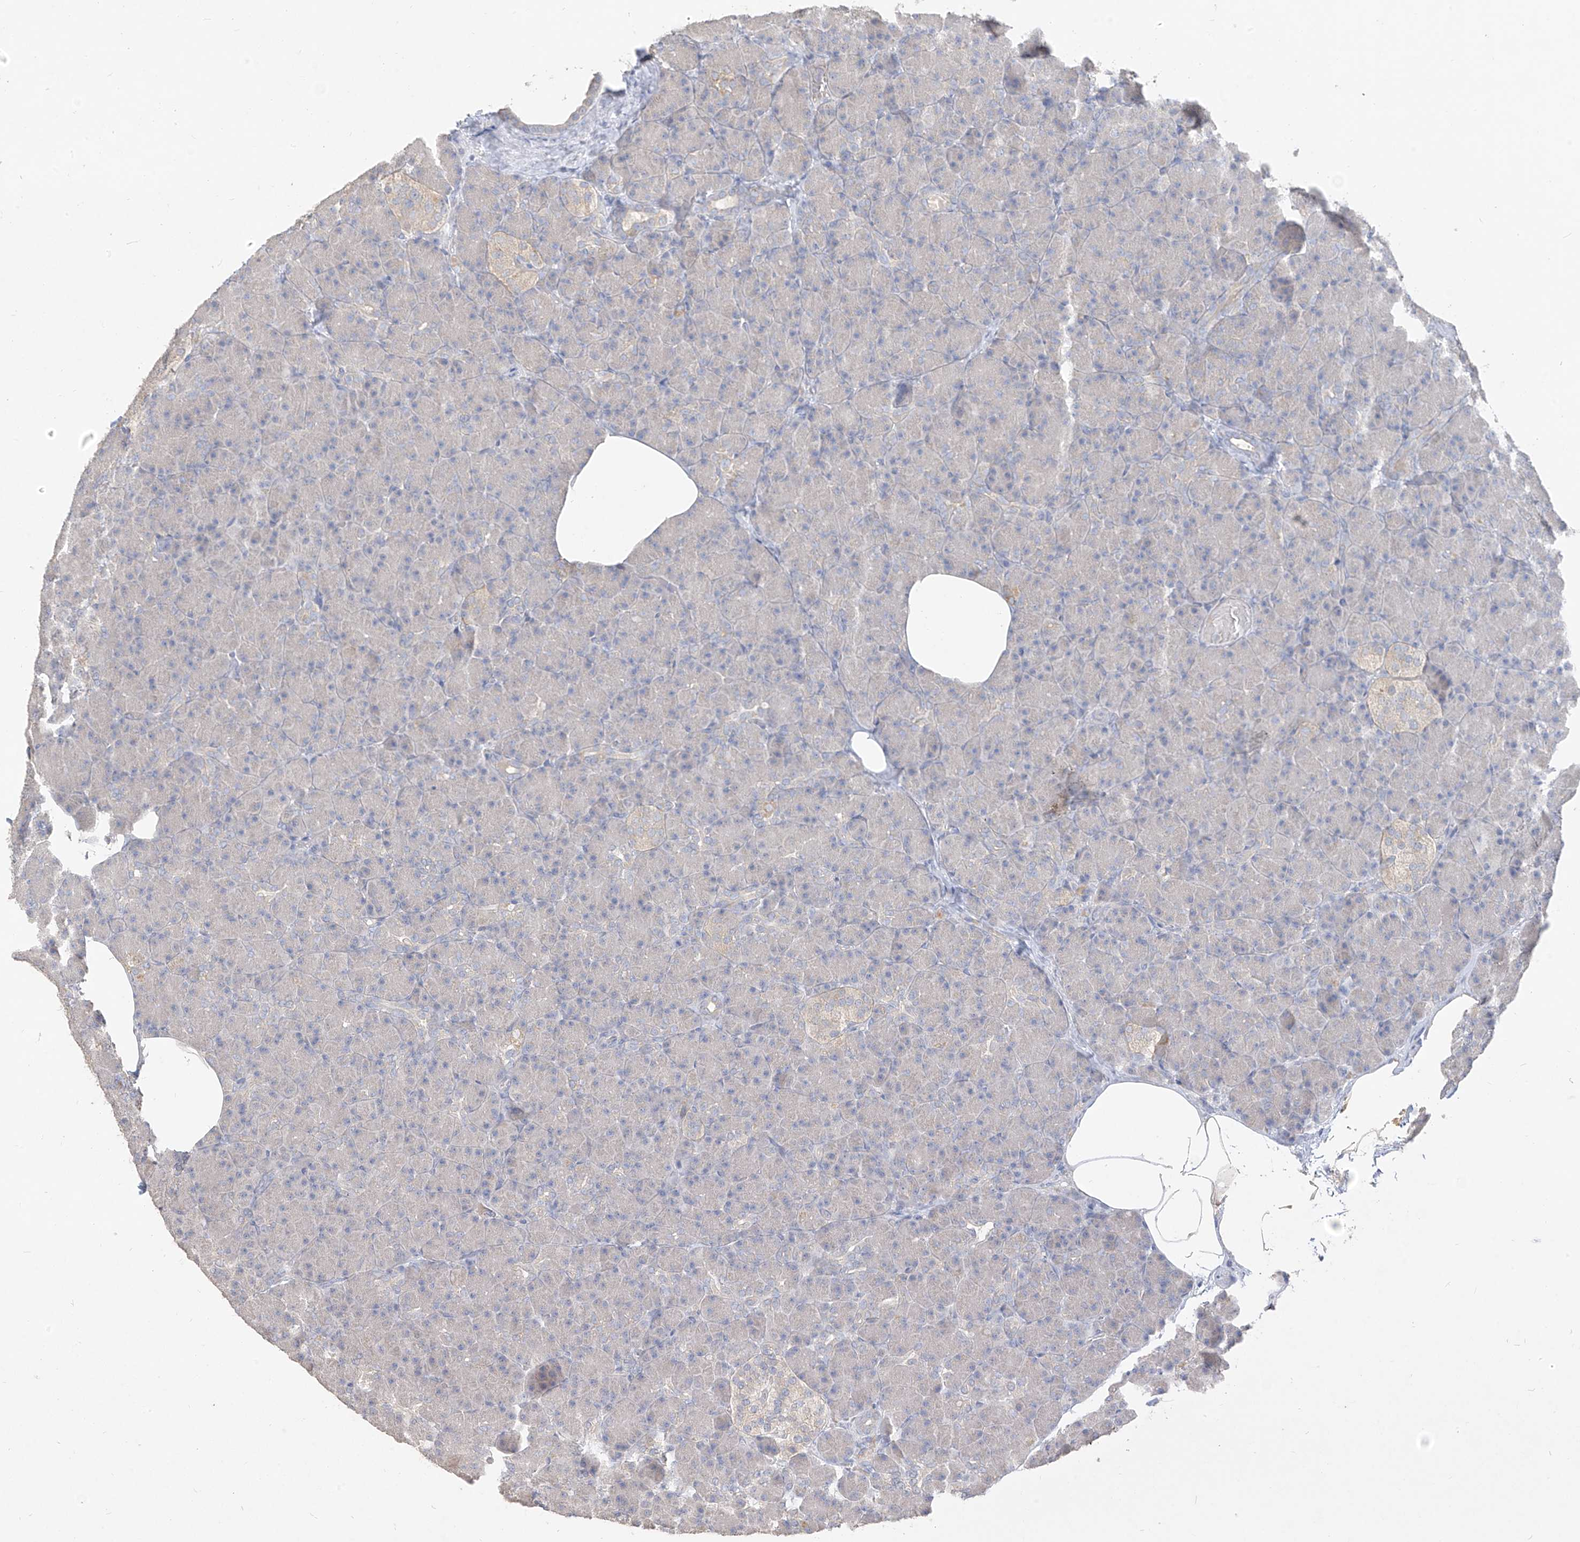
{"staining": {"intensity": "negative", "quantity": "none", "location": "none"}, "tissue": "pancreas", "cell_type": "Exocrine glandular cells", "image_type": "normal", "snomed": [{"axis": "morphology", "description": "Normal tissue, NOS"}, {"axis": "topography", "description": "Pancreas"}], "caption": "Immunohistochemistry (IHC) of normal human pancreas exhibits no positivity in exocrine glandular cells.", "gene": "ZZEF1", "patient": {"sex": "female", "age": 43}}